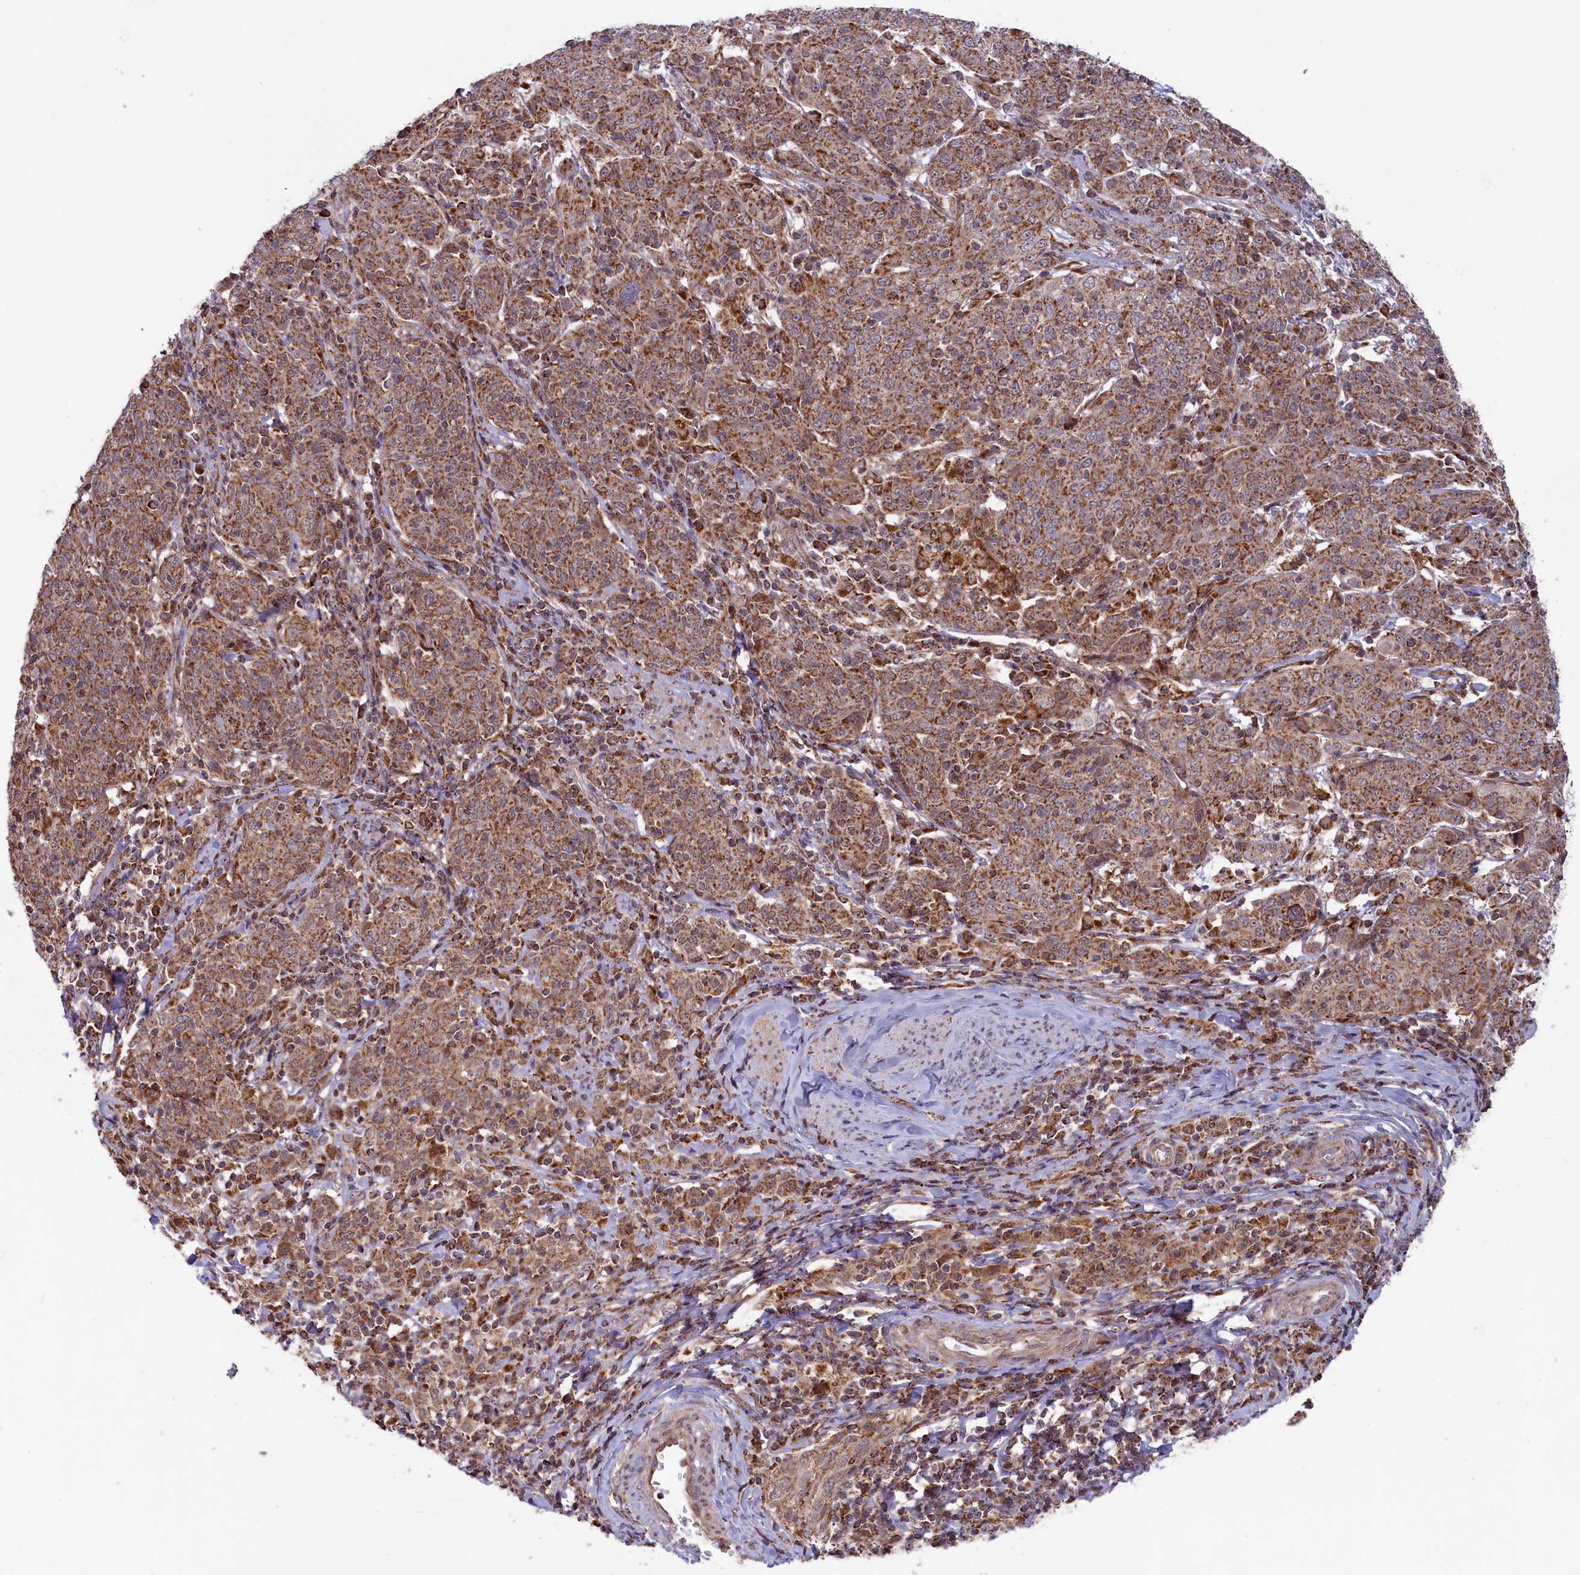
{"staining": {"intensity": "moderate", "quantity": ">75%", "location": "cytoplasmic/membranous"}, "tissue": "cervical cancer", "cell_type": "Tumor cells", "image_type": "cancer", "snomed": [{"axis": "morphology", "description": "Squamous cell carcinoma, NOS"}, {"axis": "topography", "description": "Cervix"}], "caption": "Human cervical squamous cell carcinoma stained with a protein marker displays moderate staining in tumor cells.", "gene": "DUS3L", "patient": {"sex": "female", "age": 67}}